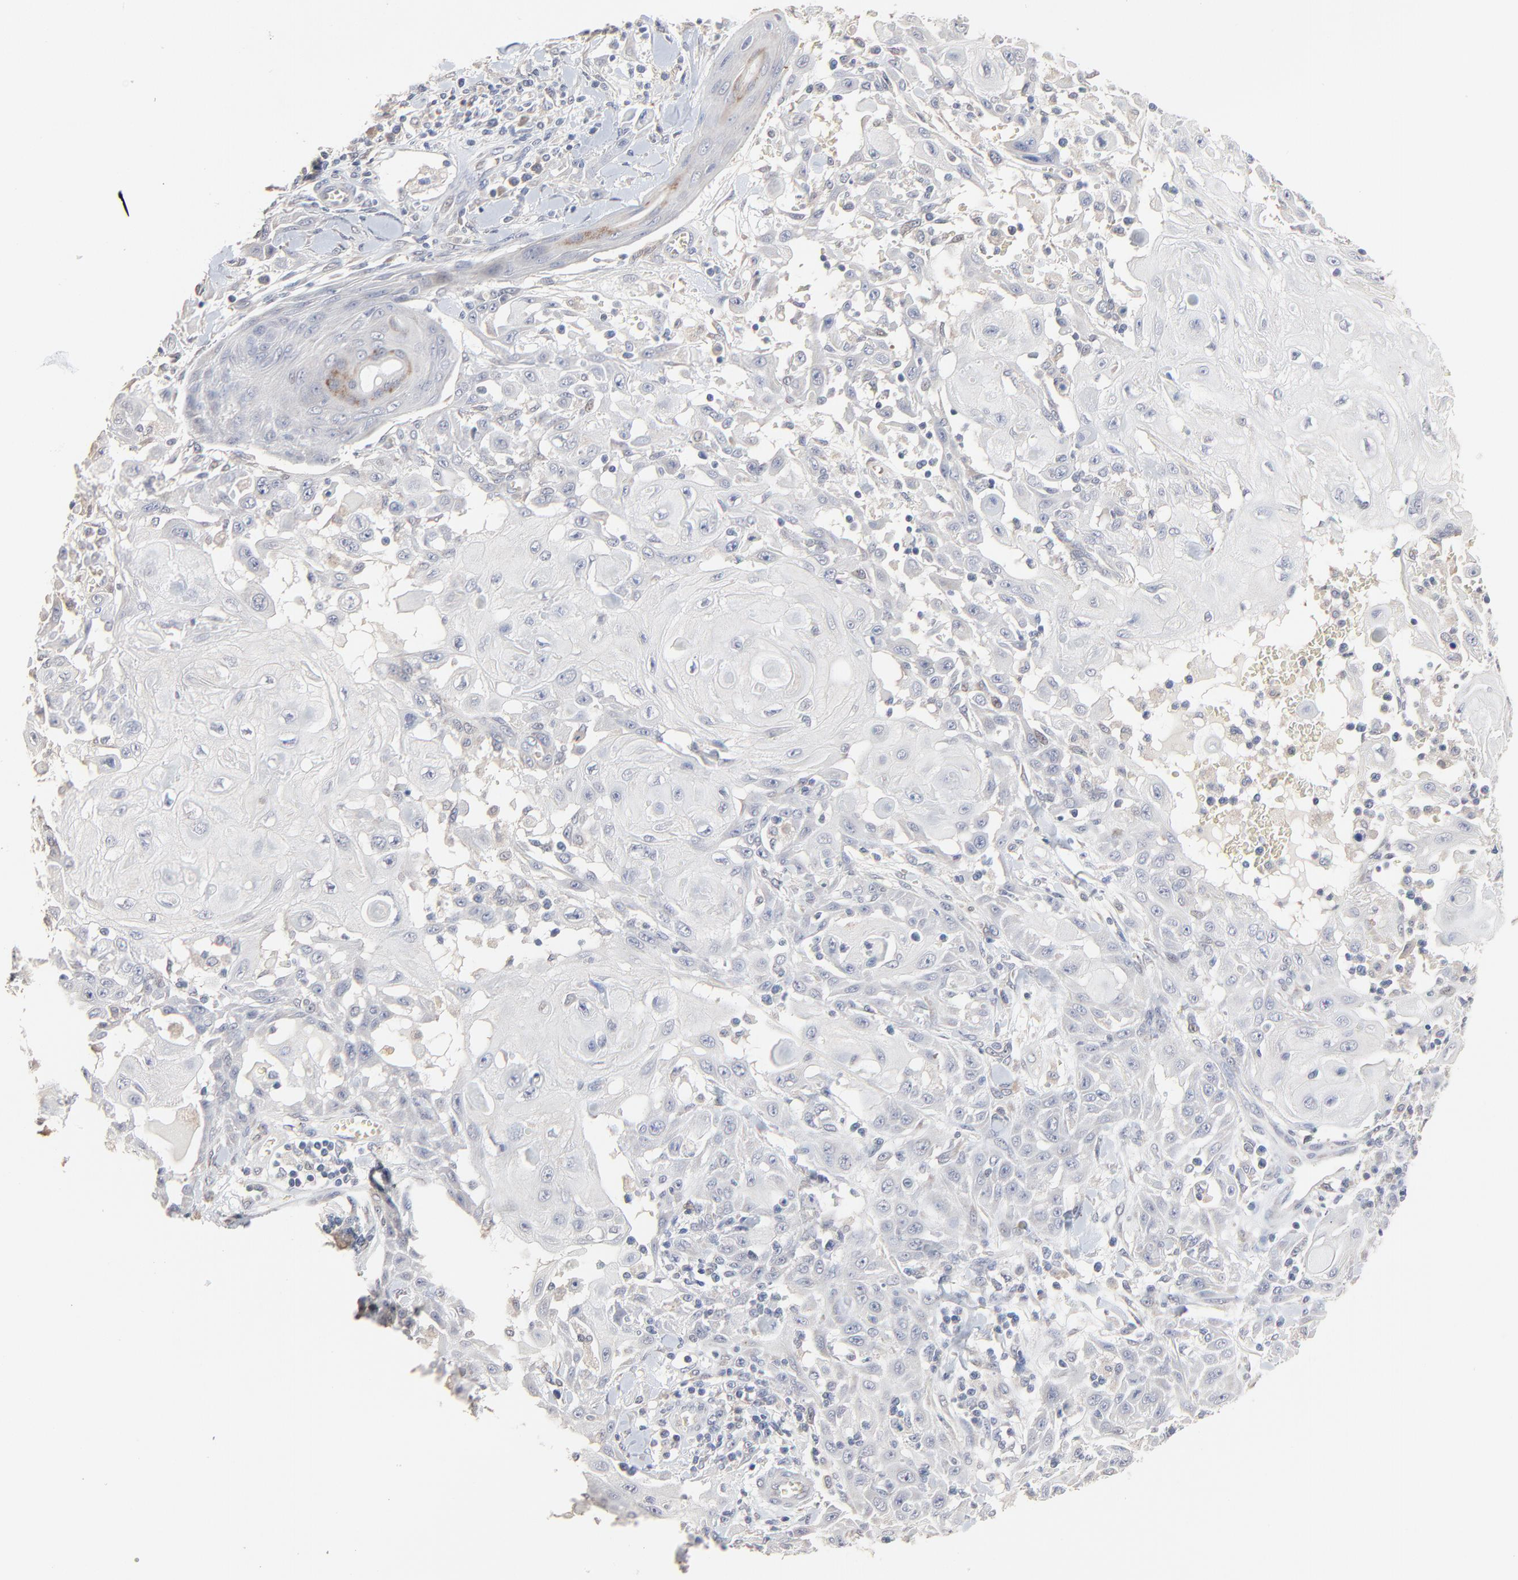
{"staining": {"intensity": "negative", "quantity": "none", "location": "none"}, "tissue": "skin cancer", "cell_type": "Tumor cells", "image_type": "cancer", "snomed": [{"axis": "morphology", "description": "Squamous cell carcinoma, NOS"}, {"axis": "topography", "description": "Skin"}], "caption": "Immunohistochemistry micrograph of skin cancer stained for a protein (brown), which reveals no expression in tumor cells.", "gene": "FANCB", "patient": {"sex": "male", "age": 24}}